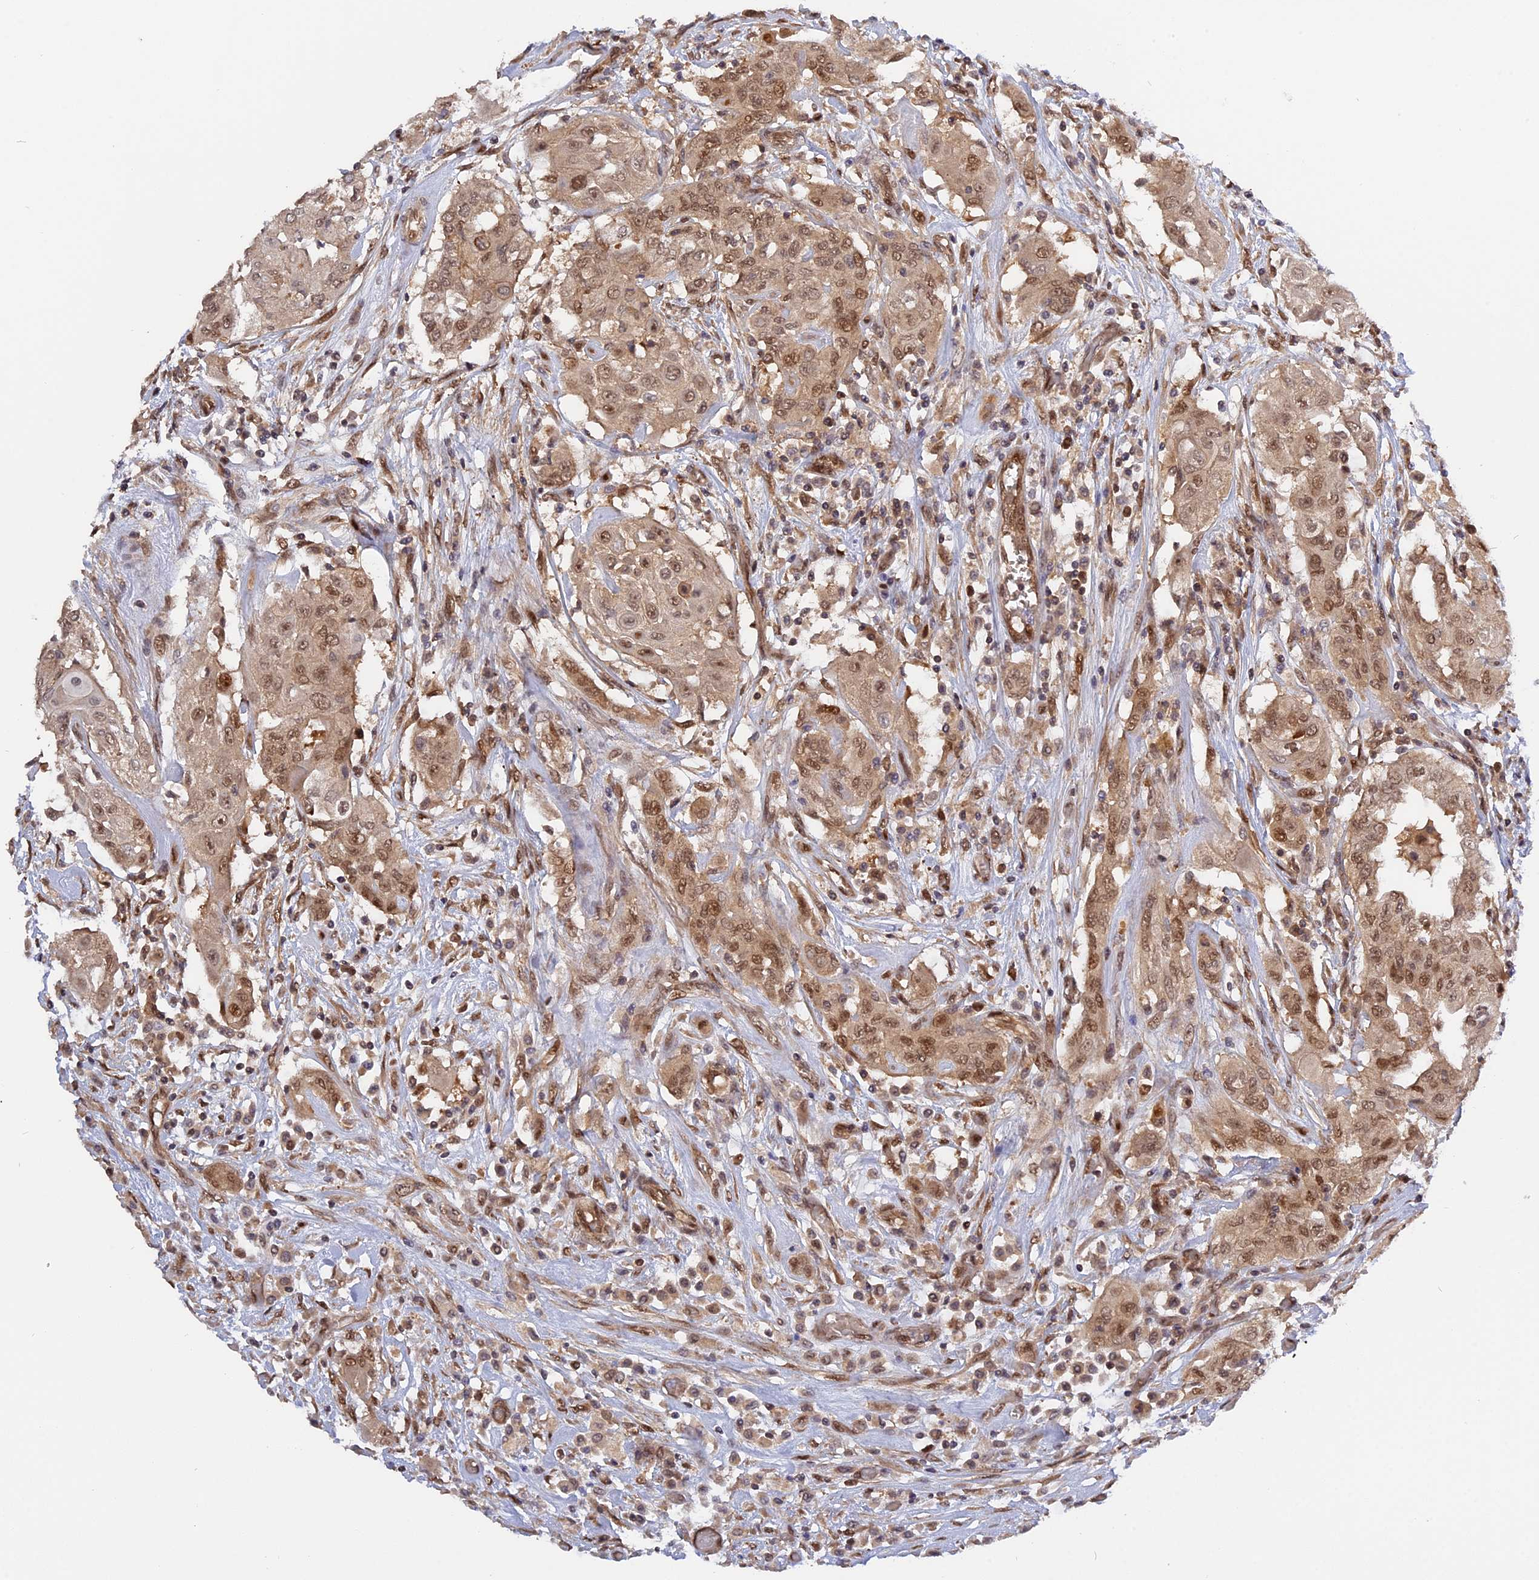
{"staining": {"intensity": "moderate", "quantity": ">75%", "location": "nuclear"}, "tissue": "thyroid cancer", "cell_type": "Tumor cells", "image_type": "cancer", "snomed": [{"axis": "morphology", "description": "Papillary adenocarcinoma, NOS"}, {"axis": "topography", "description": "Thyroid gland"}], "caption": "Immunohistochemistry (IHC) (DAB) staining of human thyroid papillary adenocarcinoma exhibits moderate nuclear protein expression in about >75% of tumor cells.", "gene": "ZNF428", "patient": {"sex": "female", "age": 59}}